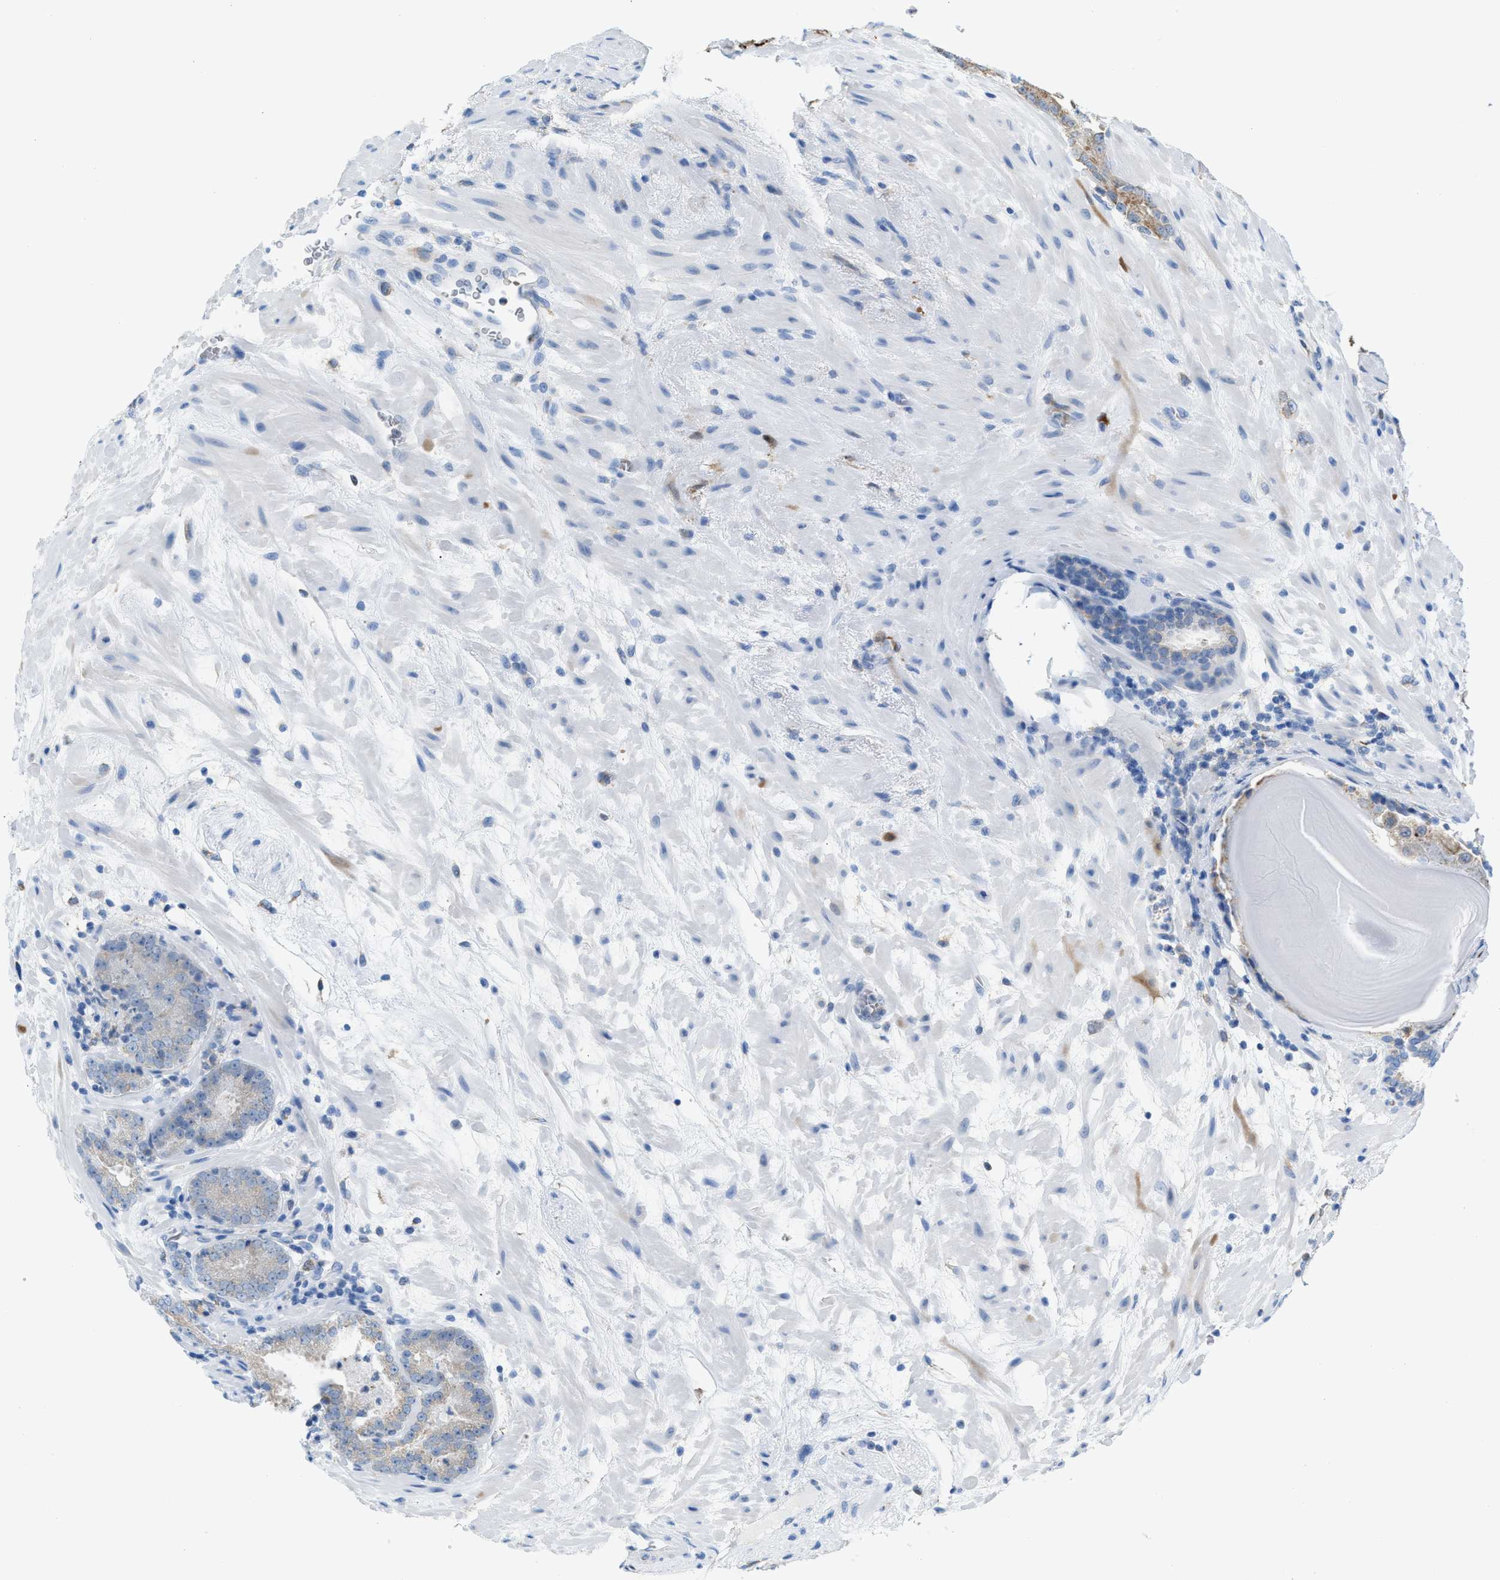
{"staining": {"intensity": "negative", "quantity": "none", "location": "none"}, "tissue": "prostate cancer", "cell_type": "Tumor cells", "image_type": "cancer", "snomed": [{"axis": "morphology", "description": "Adenocarcinoma, Low grade"}, {"axis": "topography", "description": "Prostate"}], "caption": "Protein analysis of adenocarcinoma (low-grade) (prostate) reveals no significant positivity in tumor cells.", "gene": "CA3", "patient": {"sex": "male", "age": 69}}